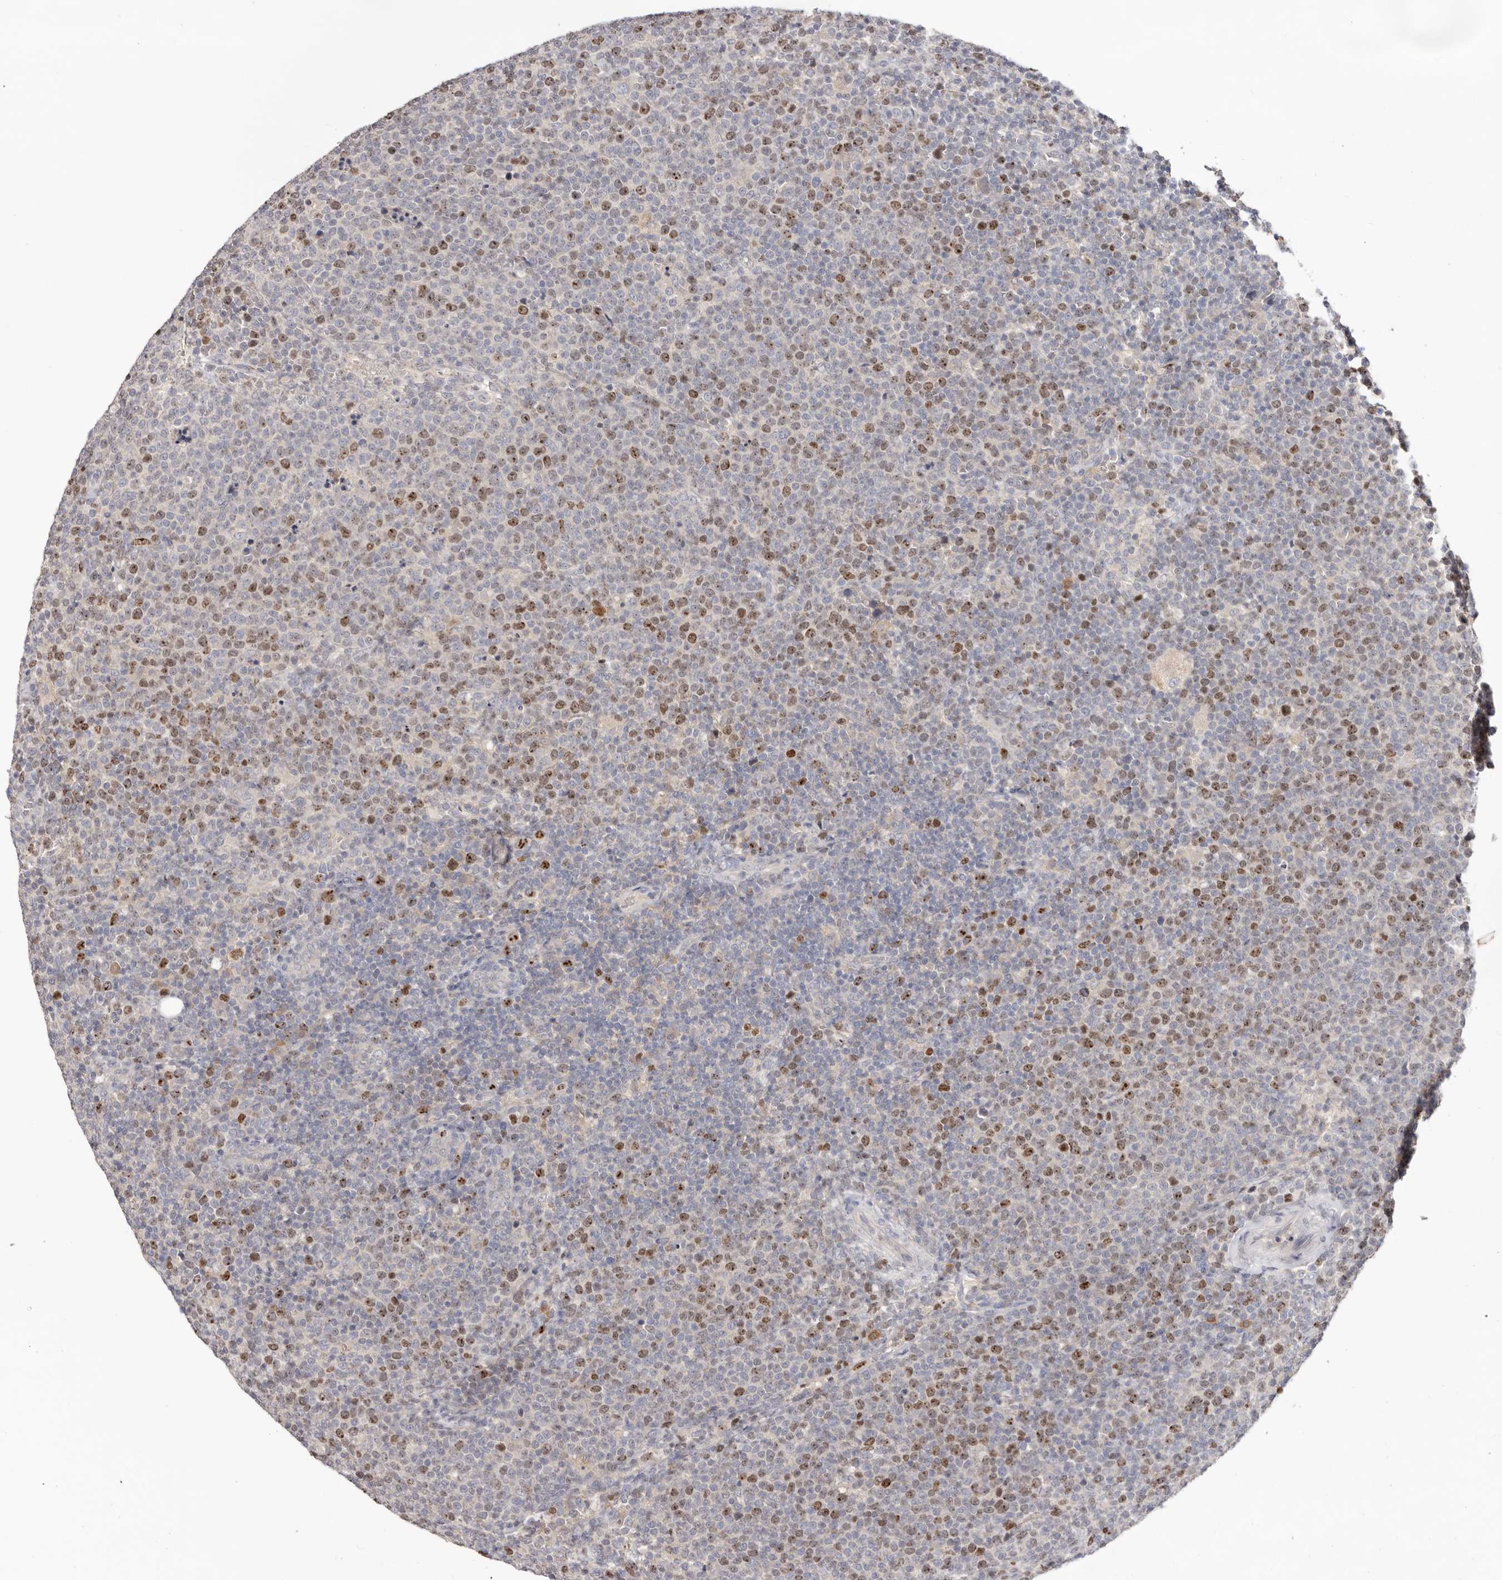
{"staining": {"intensity": "moderate", "quantity": "25%-75%", "location": "nuclear"}, "tissue": "lymphoma", "cell_type": "Tumor cells", "image_type": "cancer", "snomed": [{"axis": "morphology", "description": "Malignant lymphoma, non-Hodgkin's type, High grade"}, {"axis": "topography", "description": "Lymph node"}], "caption": "The image reveals a brown stain indicating the presence of a protein in the nuclear of tumor cells in lymphoma.", "gene": "CCDC190", "patient": {"sex": "male", "age": 61}}